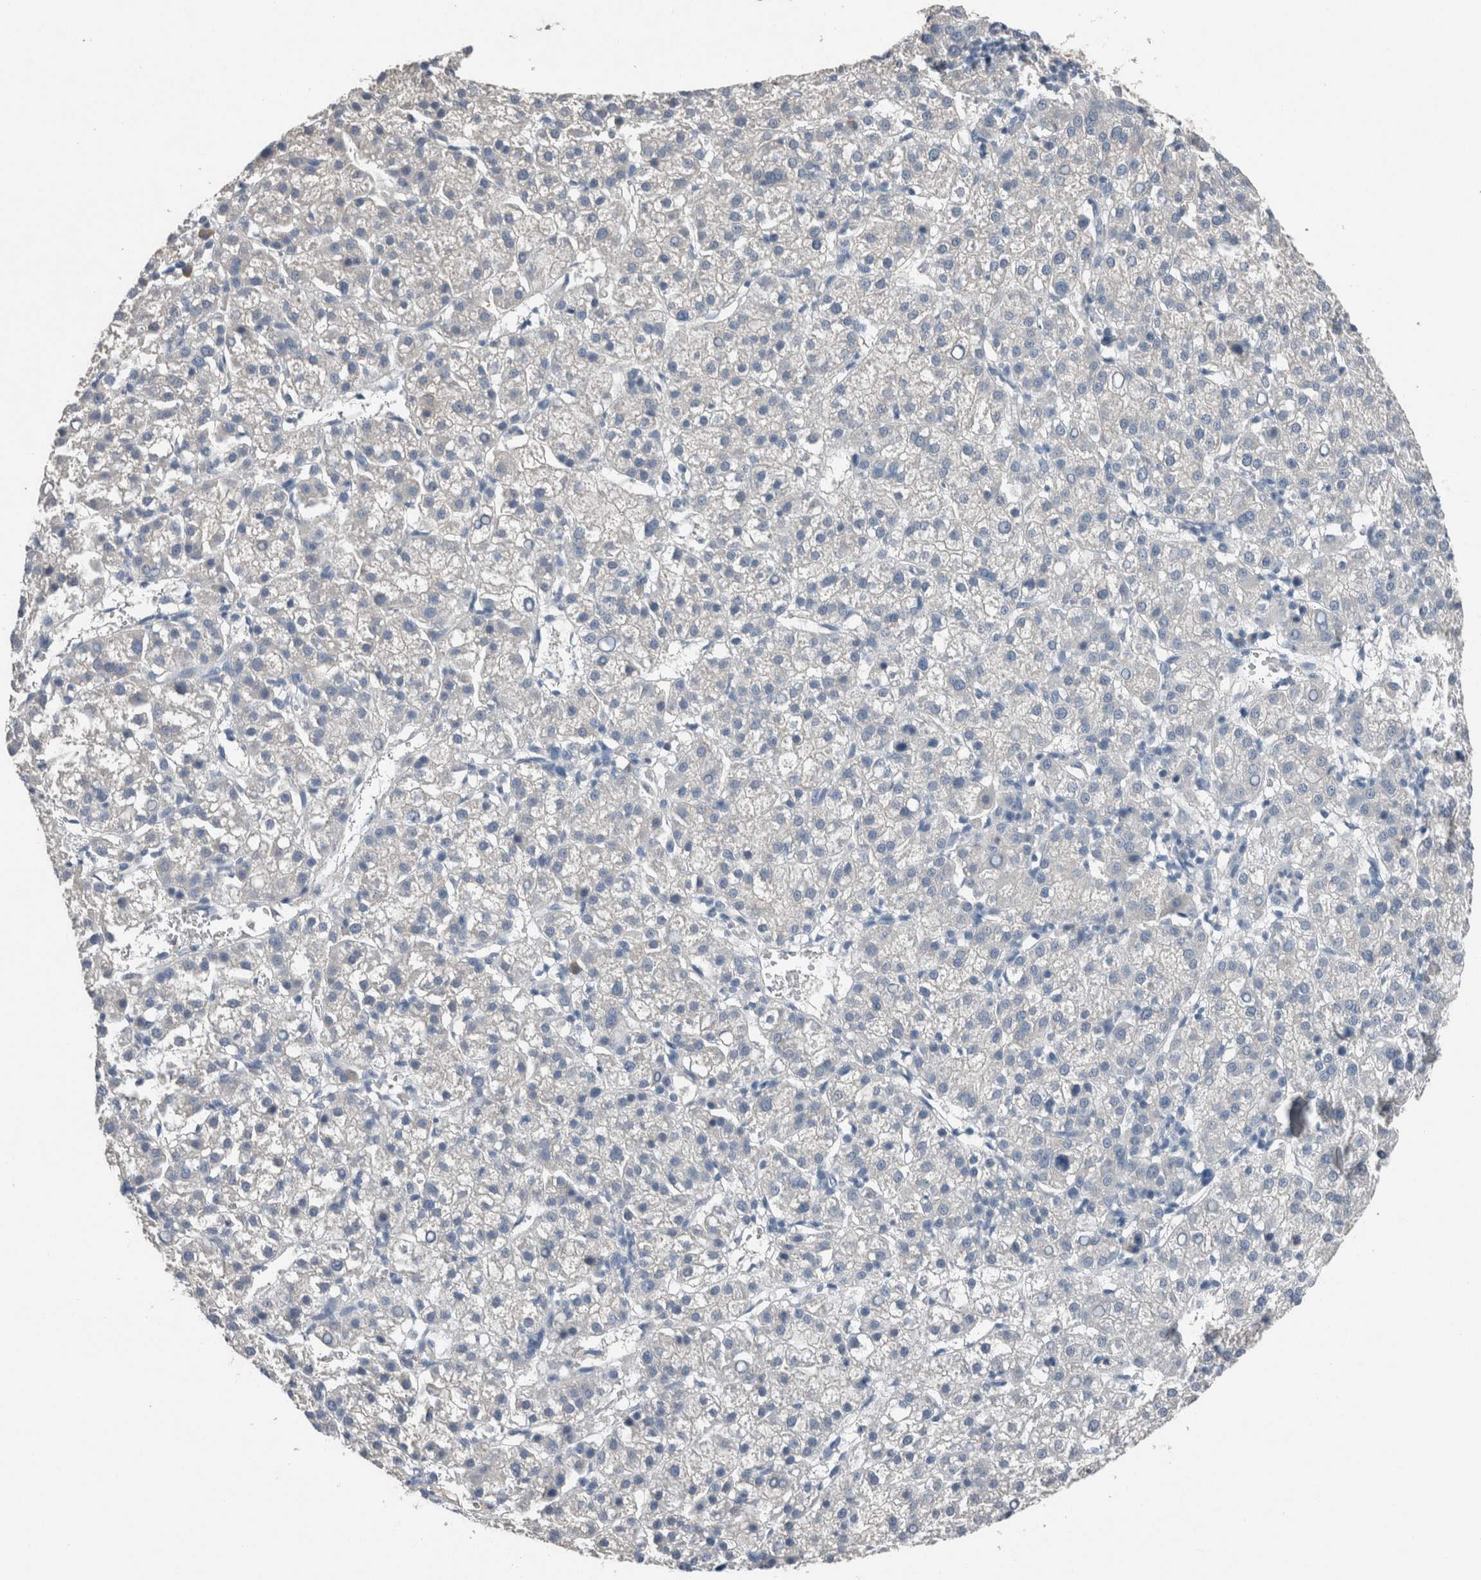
{"staining": {"intensity": "negative", "quantity": "none", "location": "none"}, "tissue": "liver cancer", "cell_type": "Tumor cells", "image_type": "cancer", "snomed": [{"axis": "morphology", "description": "Carcinoma, Hepatocellular, NOS"}, {"axis": "topography", "description": "Liver"}], "caption": "An immunohistochemistry photomicrograph of hepatocellular carcinoma (liver) is shown. There is no staining in tumor cells of hepatocellular carcinoma (liver). Brightfield microscopy of immunohistochemistry (IHC) stained with DAB (3,3'-diaminobenzidine) (brown) and hematoxylin (blue), captured at high magnification.", "gene": "CRNN", "patient": {"sex": "female", "age": 58}}